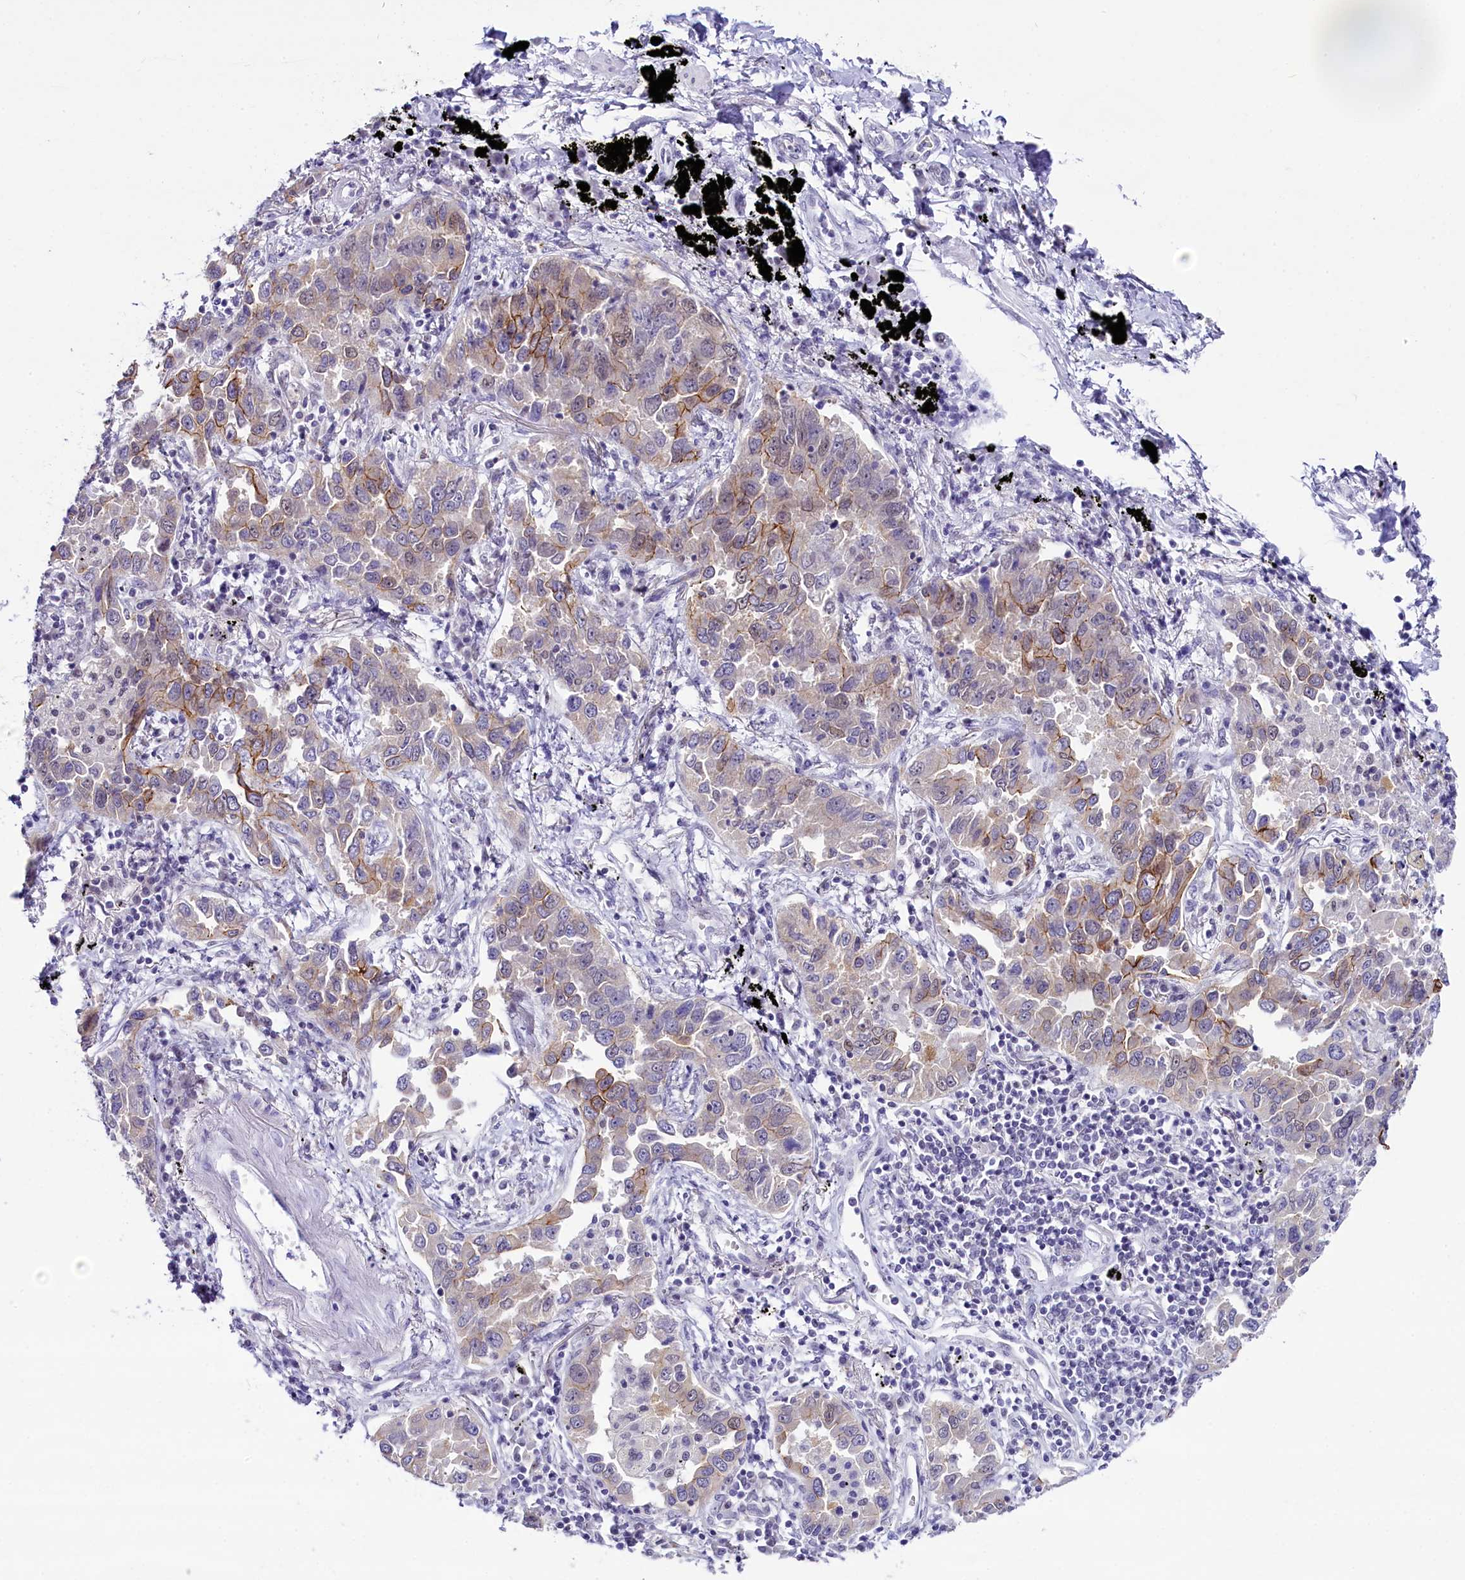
{"staining": {"intensity": "moderate", "quantity": "<25%", "location": "cytoplasmic/membranous"}, "tissue": "lung cancer", "cell_type": "Tumor cells", "image_type": "cancer", "snomed": [{"axis": "morphology", "description": "Adenocarcinoma, NOS"}, {"axis": "topography", "description": "Lung"}], "caption": "Immunohistochemical staining of human adenocarcinoma (lung) exhibits moderate cytoplasmic/membranous protein staining in approximately <25% of tumor cells.", "gene": "OSGEP", "patient": {"sex": "male", "age": 67}}